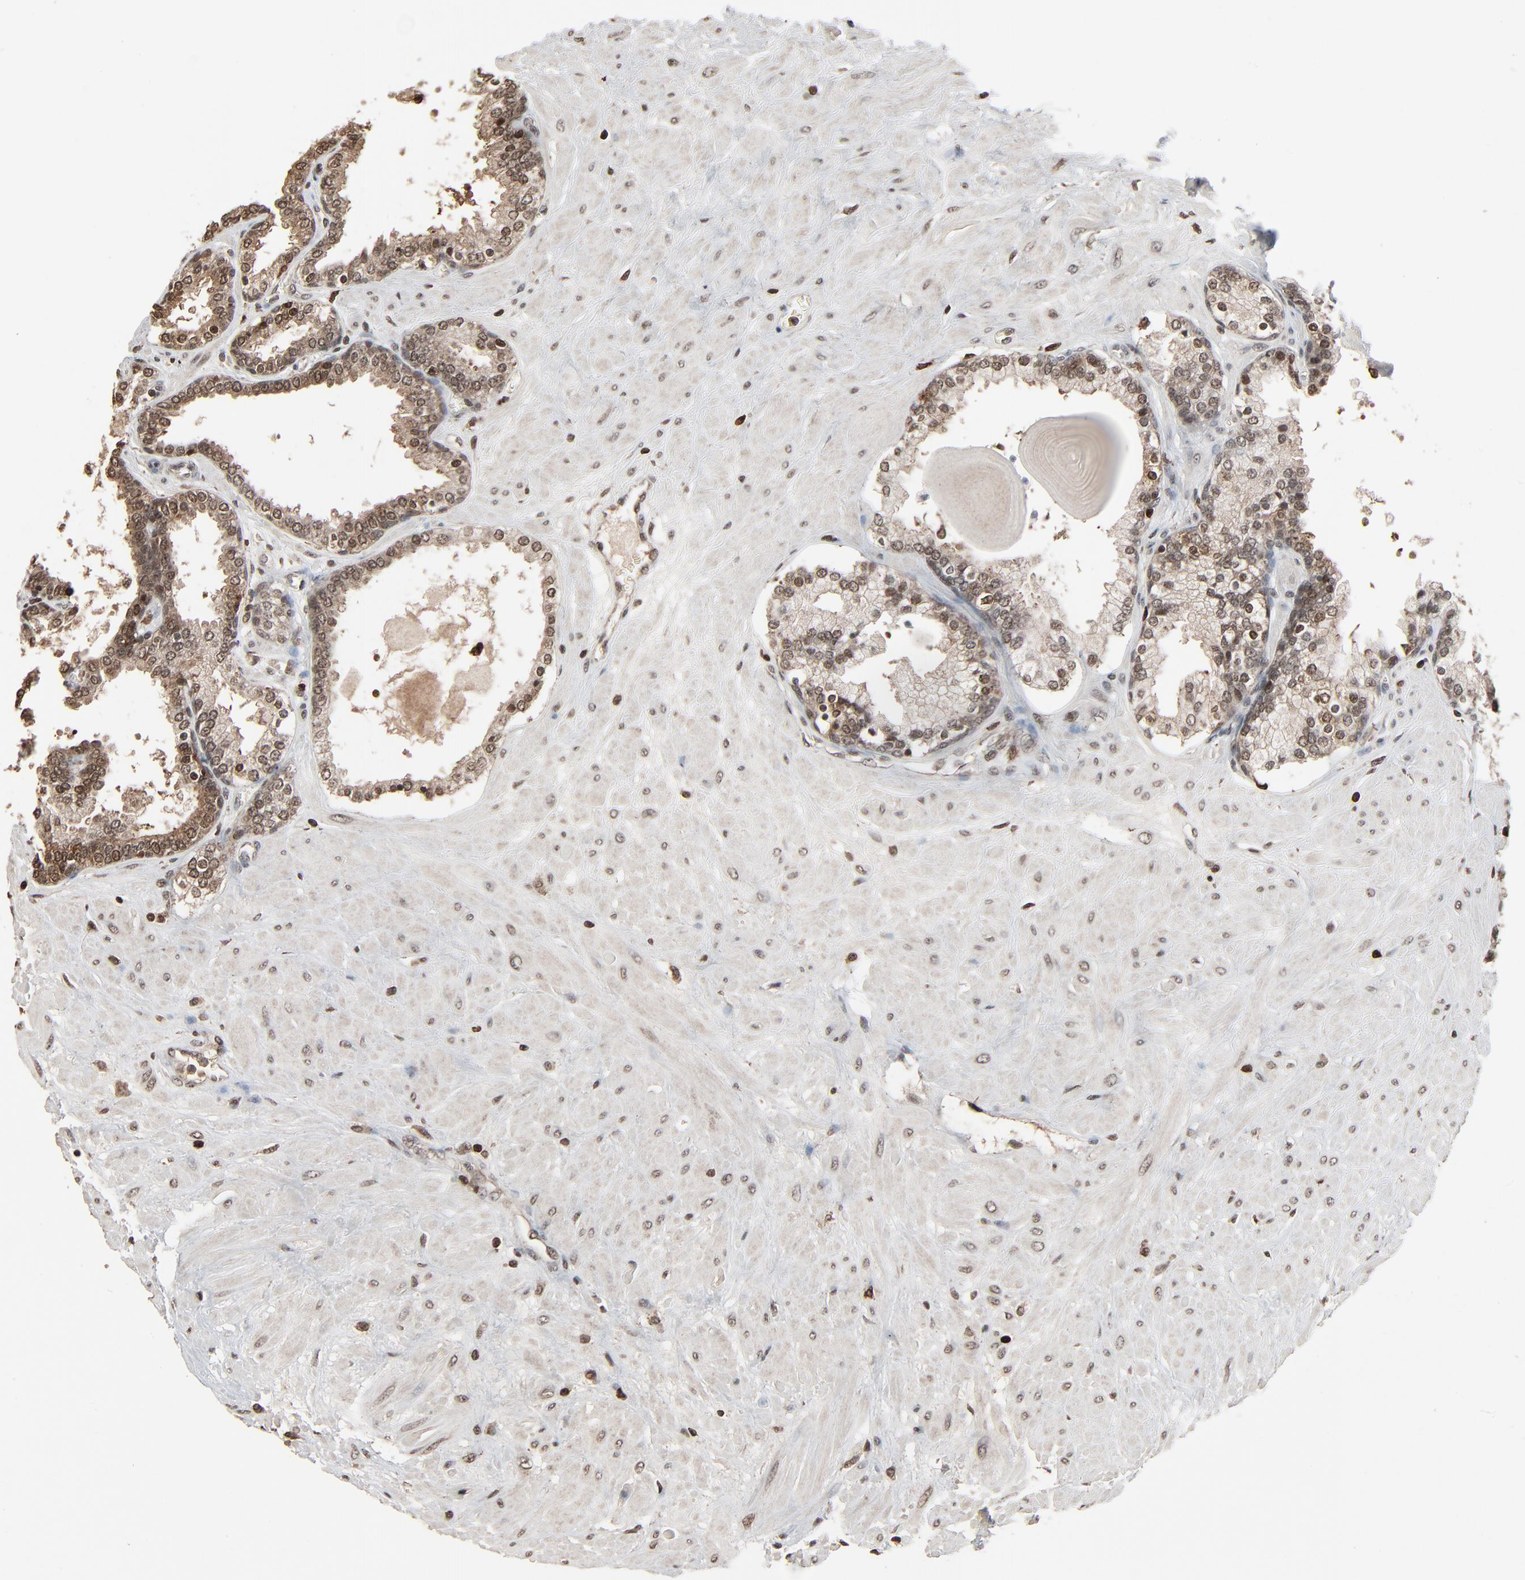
{"staining": {"intensity": "moderate", "quantity": ">75%", "location": "cytoplasmic/membranous,nuclear"}, "tissue": "prostate", "cell_type": "Glandular cells", "image_type": "normal", "snomed": [{"axis": "morphology", "description": "Normal tissue, NOS"}, {"axis": "topography", "description": "Prostate"}], "caption": "Protein analysis of unremarkable prostate reveals moderate cytoplasmic/membranous,nuclear expression in about >75% of glandular cells. The protein is shown in brown color, while the nuclei are stained blue.", "gene": "RPS6KA3", "patient": {"sex": "male", "age": 51}}